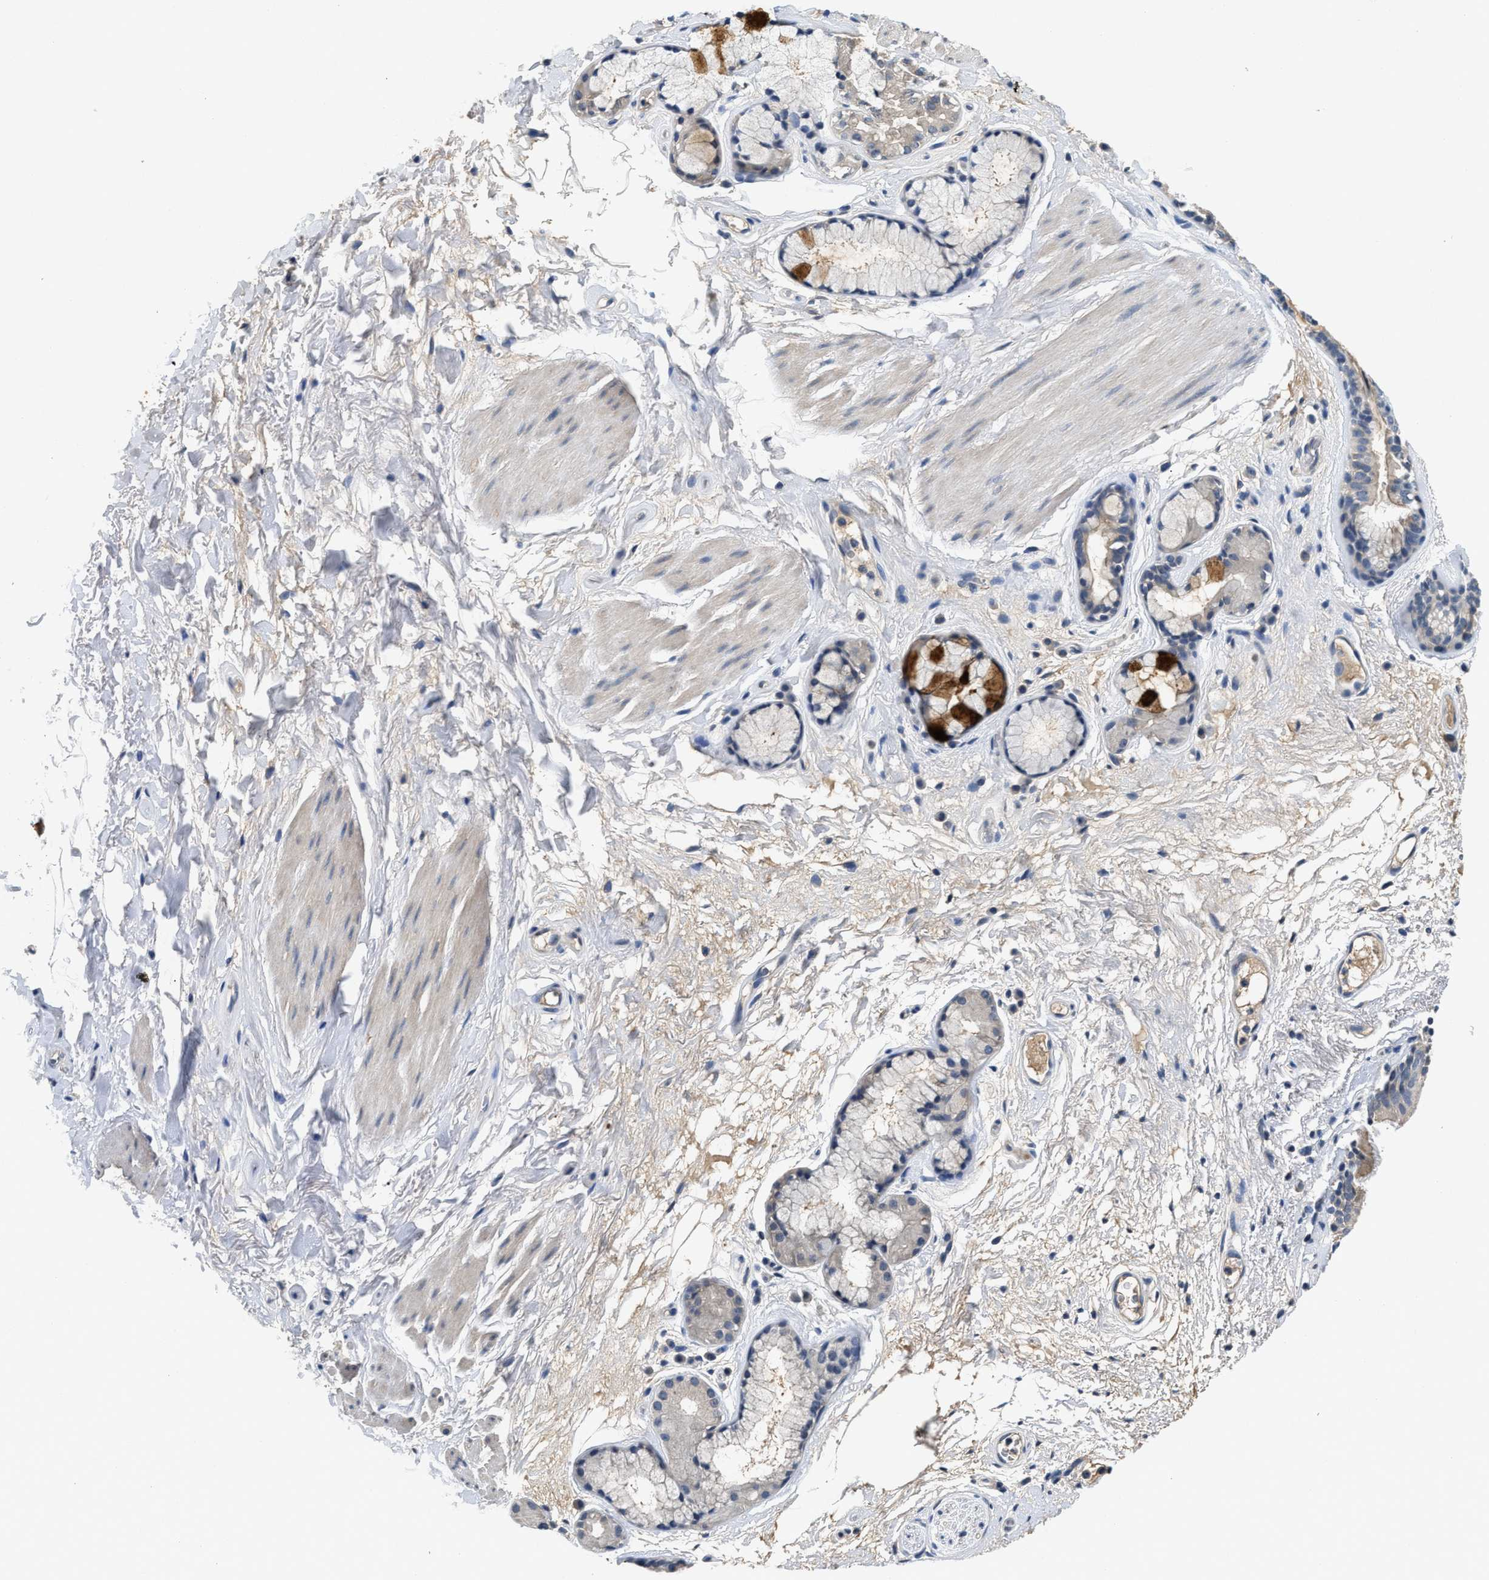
{"staining": {"intensity": "negative", "quantity": "none", "location": "none"}, "tissue": "bronchus", "cell_type": "Respiratory epithelial cells", "image_type": "normal", "snomed": [{"axis": "morphology", "description": "Normal tissue, NOS"}, {"axis": "topography", "description": "Cartilage tissue"}], "caption": "Image shows no protein staining in respiratory epithelial cells of unremarkable bronchus. Brightfield microscopy of immunohistochemistry (IHC) stained with DAB (3,3'-diaminobenzidine) (brown) and hematoxylin (blue), captured at high magnification.", "gene": "INHA", "patient": {"sex": "female", "age": 63}}